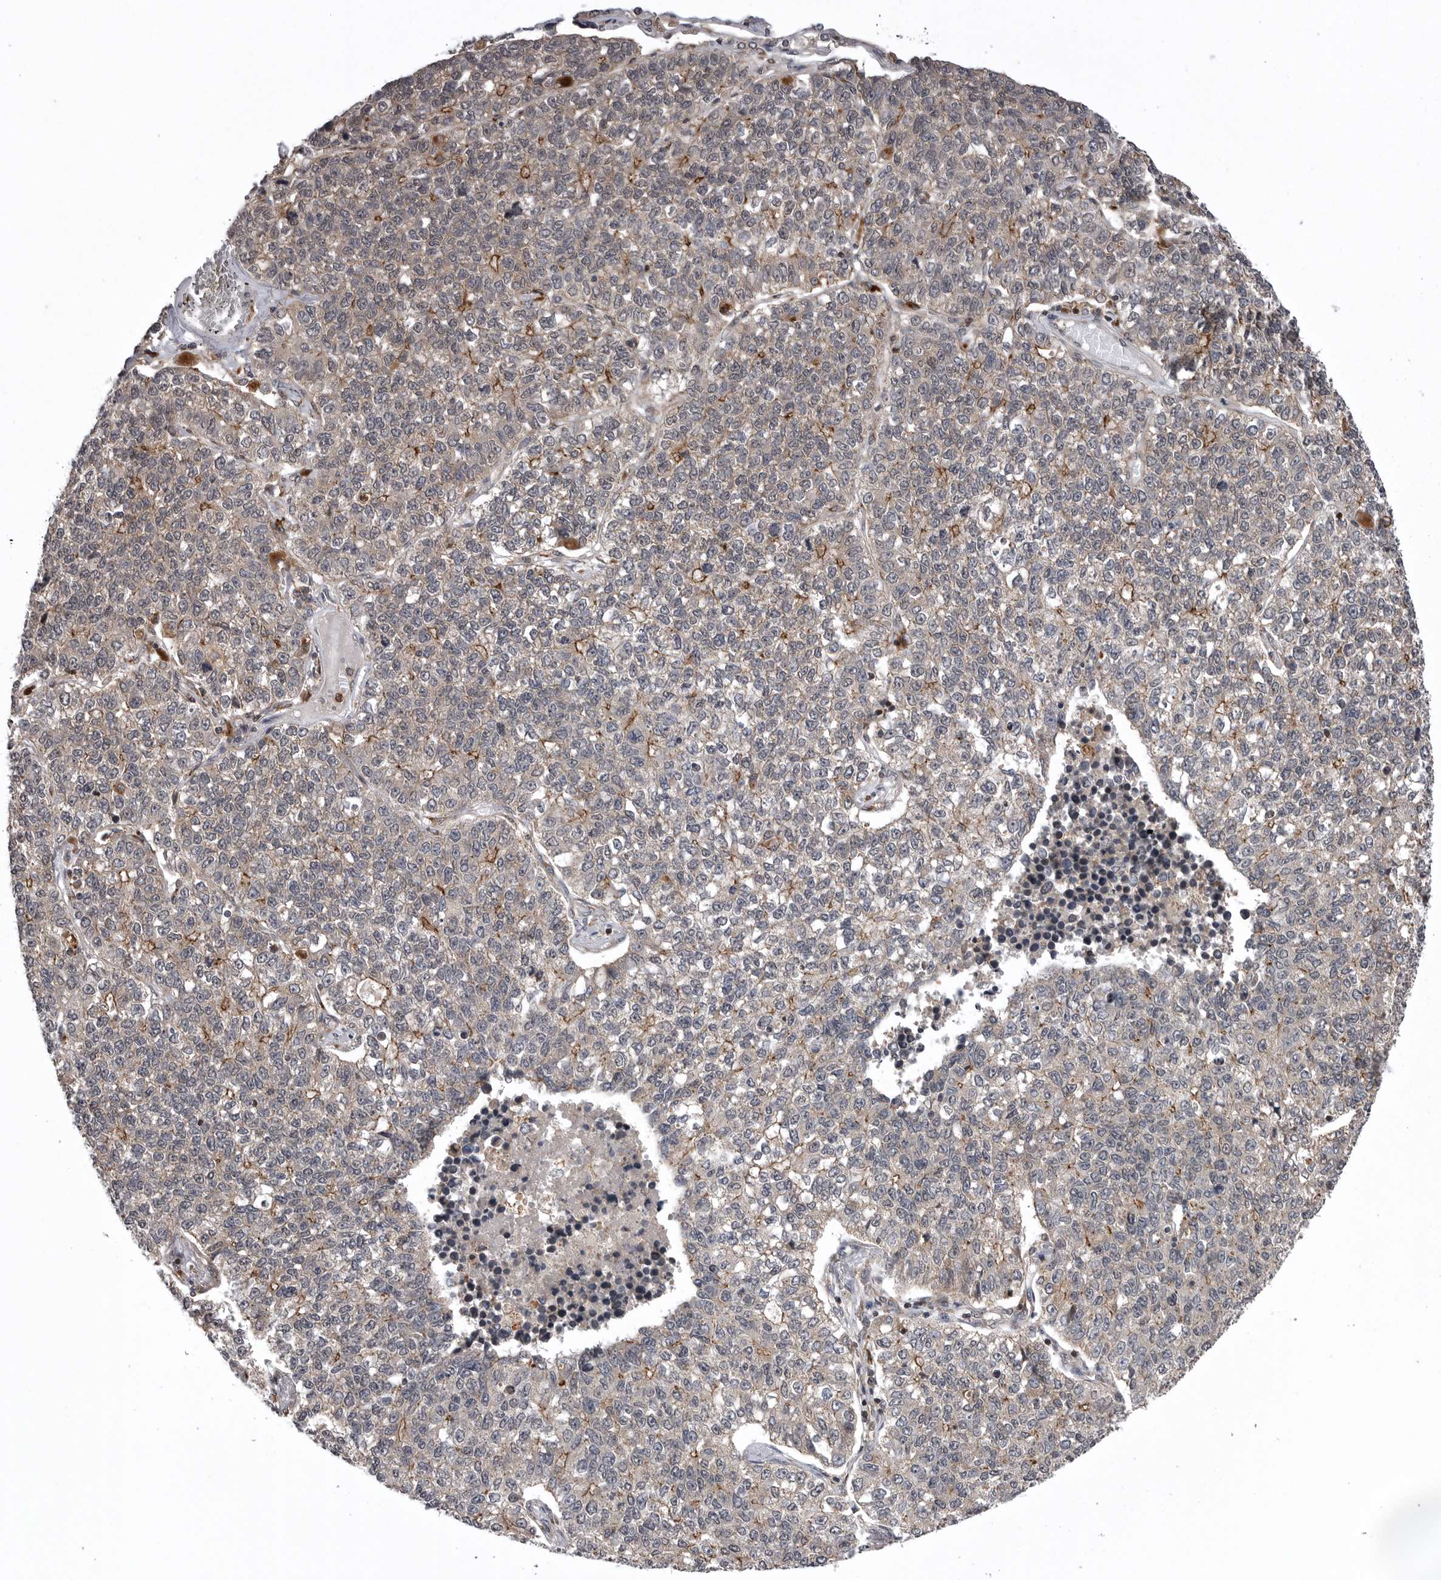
{"staining": {"intensity": "moderate", "quantity": "25%-75%", "location": "cytoplasmic/membranous"}, "tissue": "lung cancer", "cell_type": "Tumor cells", "image_type": "cancer", "snomed": [{"axis": "morphology", "description": "Adenocarcinoma, NOS"}, {"axis": "topography", "description": "Lung"}], "caption": "Immunohistochemical staining of lung cancer demonstrates moderate cytoplasmic/membranous protein expression in about 25%-75% of tumor cells.", "gene": "AOAH", "patient": {"sex": "male", "age": 49}}